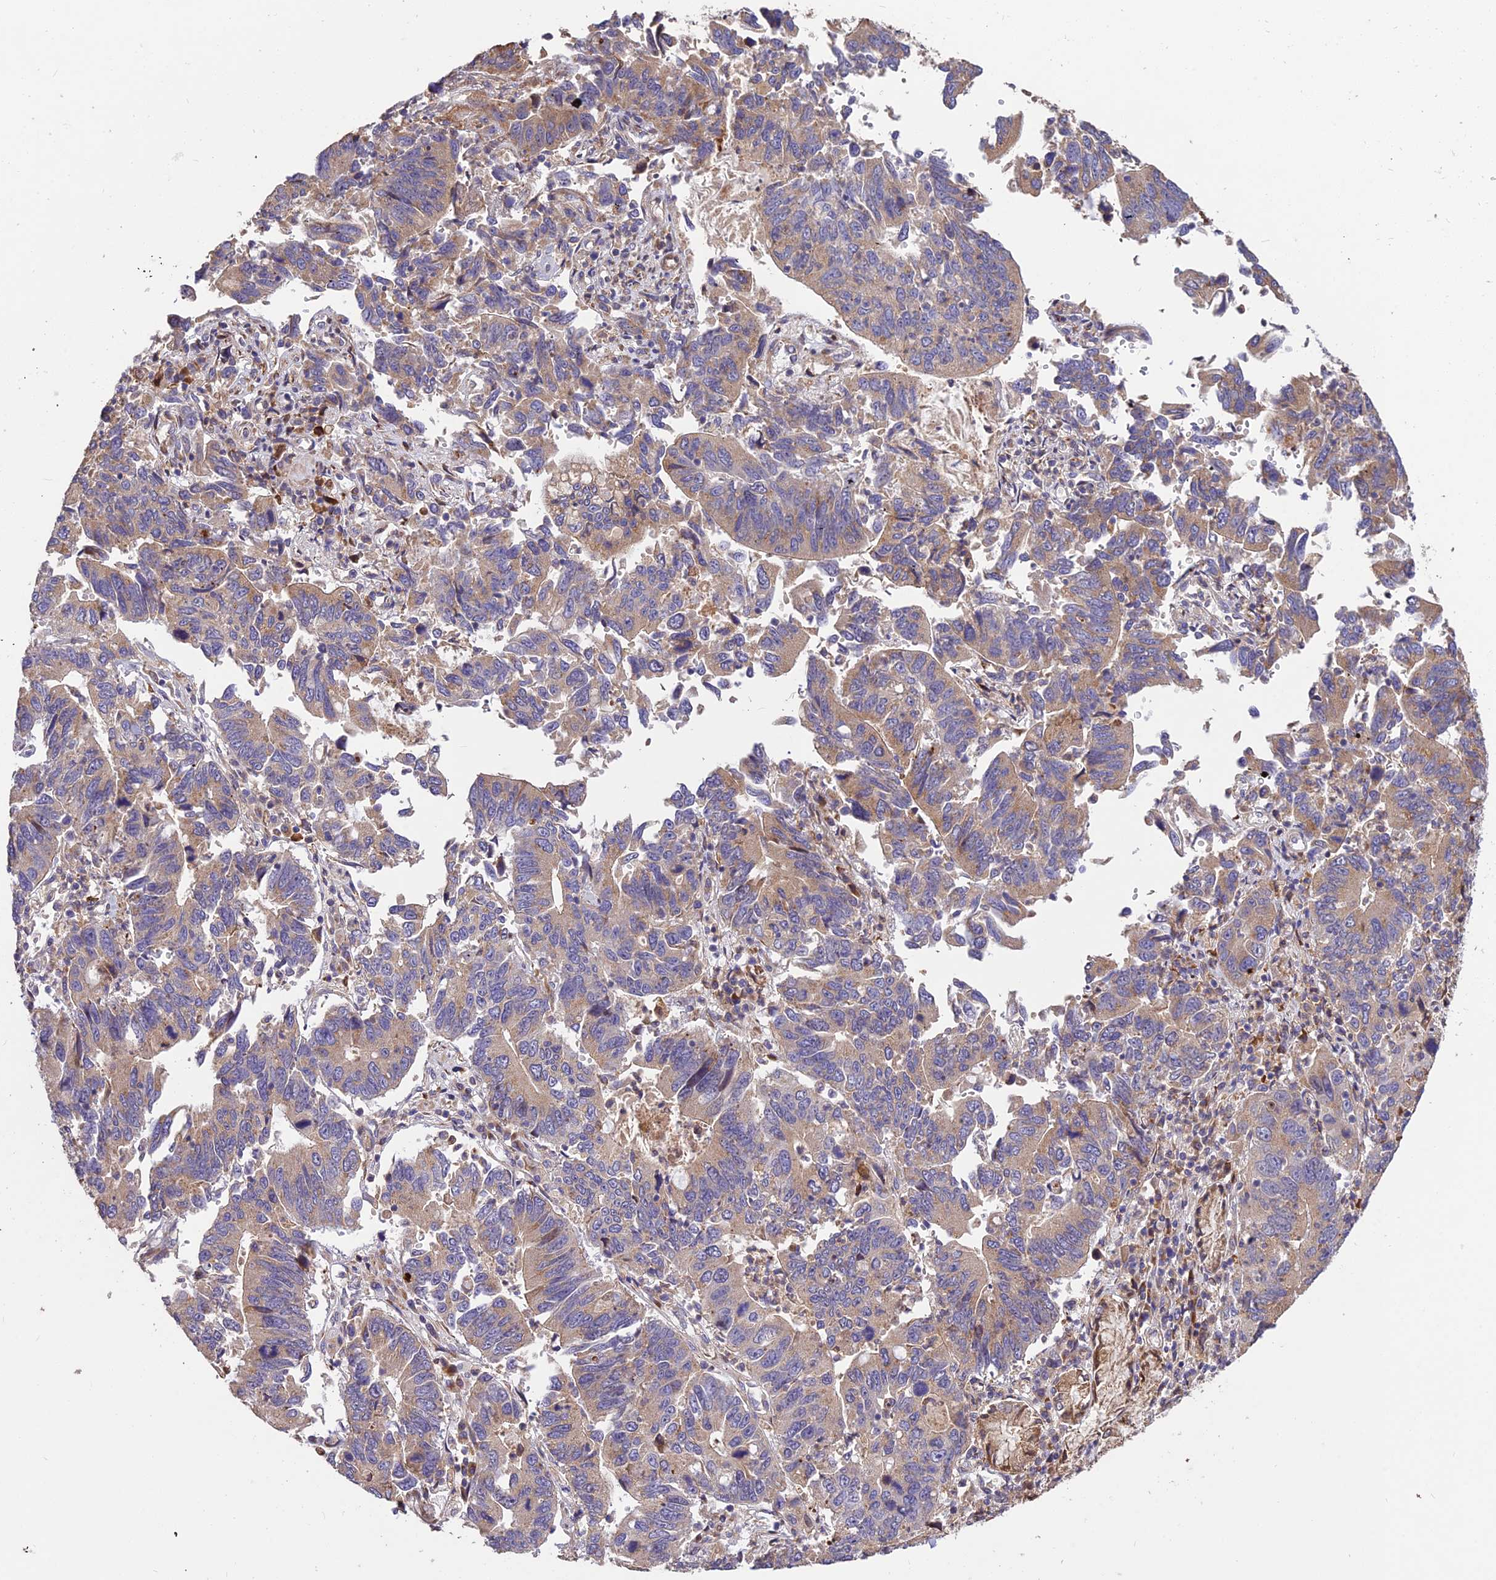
{"staining": {"intensity": "moderate", "quantity": ">75%", "location": "cytoplasmic/membranous"}, "tissue": "stomach cancer", "cell_type": "Tumor cells", "image_type": "cancer", "snomed": [{"axis": "morphology", "description": "Adenocarcinoma, NOS"}, {"axis": "topography", "description": "Stomach"}], "caption": "Stomach cancer was stained to show a protein in brown. There is medium levels of moderate cytoplasmic/membranous staining in approximately >75% of tumor cells. (DAB (3,3'-diaminobenzidine) IHC with brightfield microscopy, high magnification).", "gene": "ROCK1", "patient": {"sex": "male", "age": 59}}